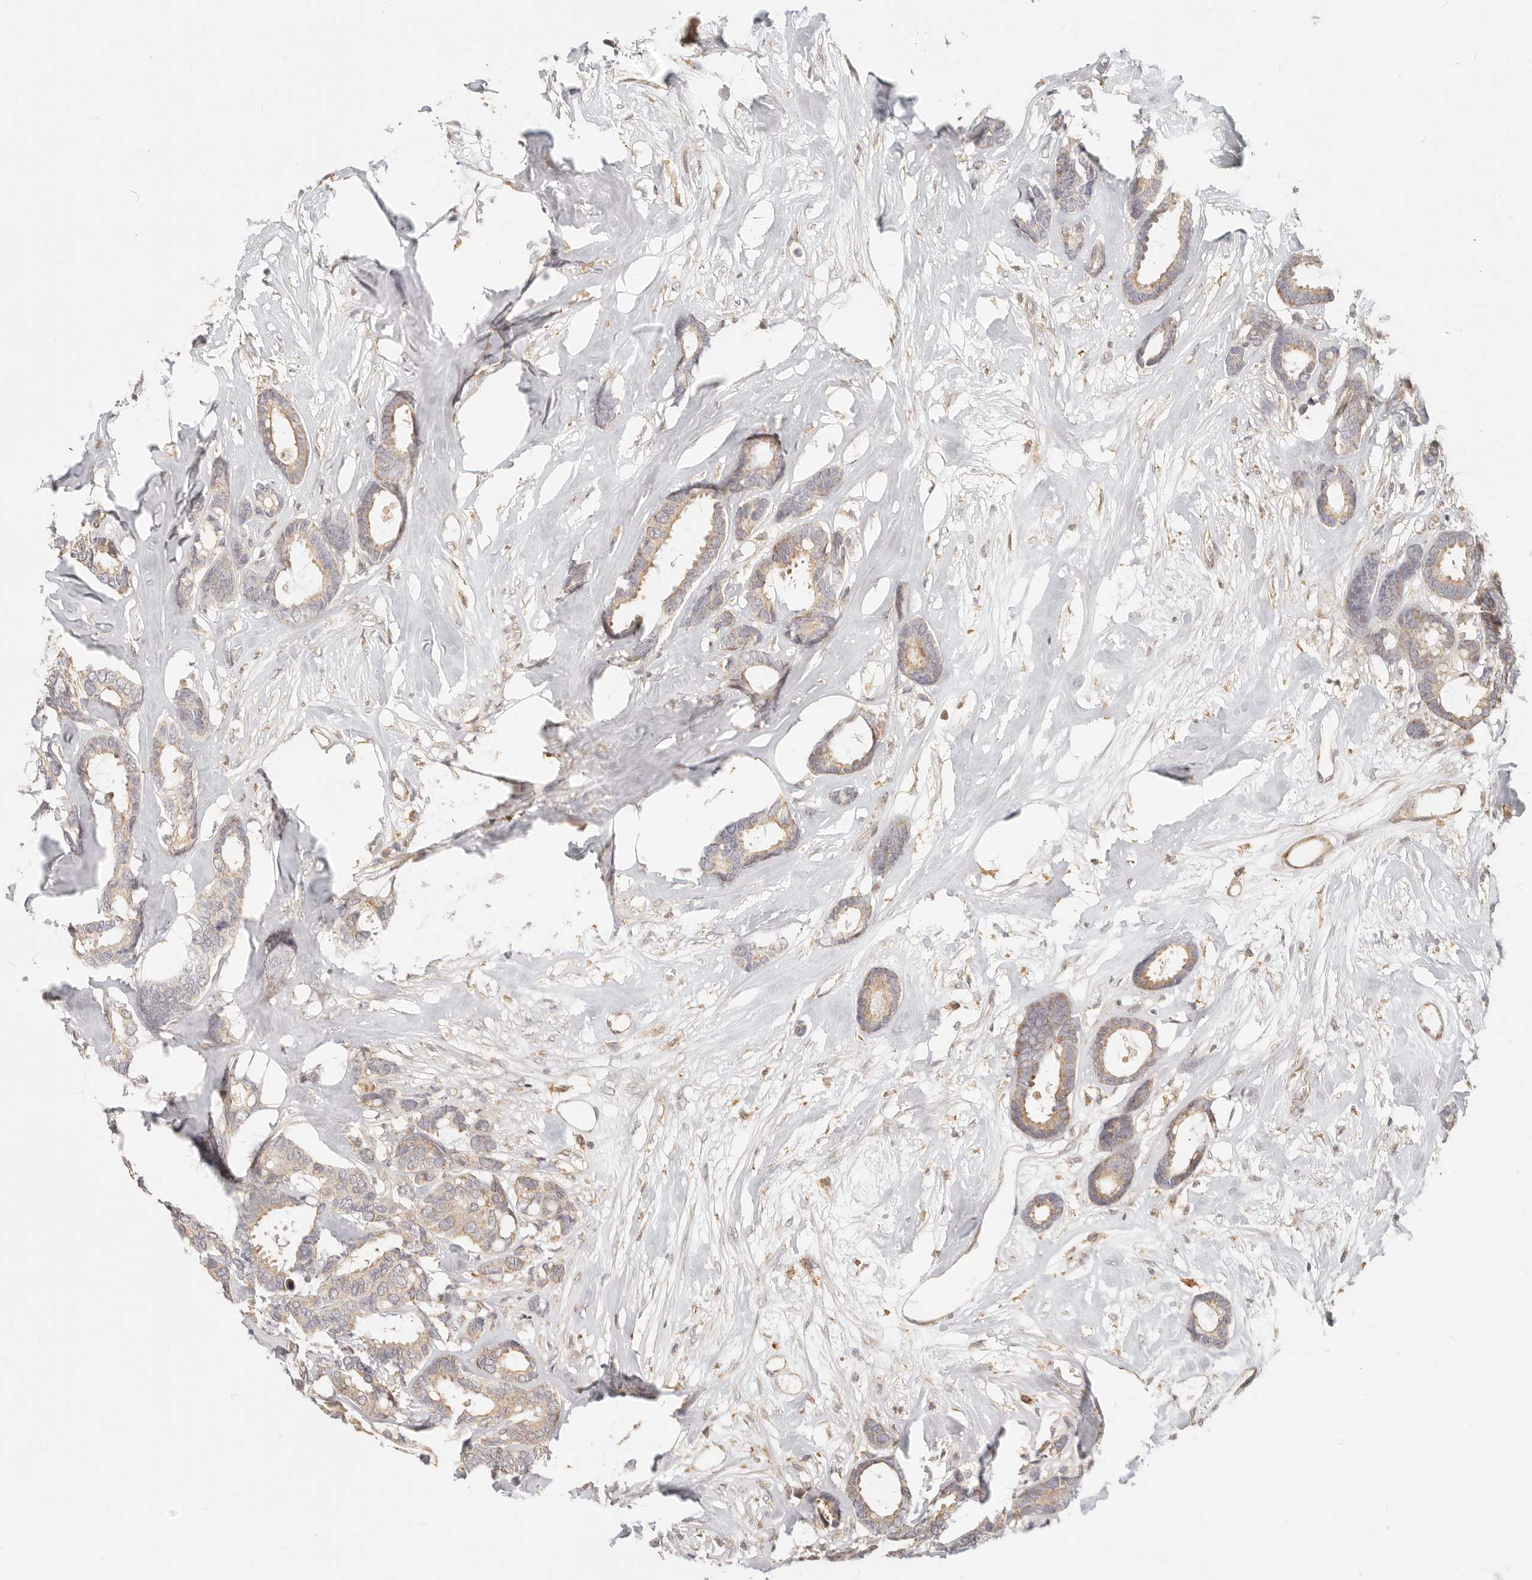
{"staining": {"intensity": "weak", "quantity": ">75%", "location": "cytoplasmic/membranous"}, "tissue": "breast cancer", "cell_type": "Tumor cells", "image_type": "cancer", "snomed": [{"axis": "morphology", "description": "Duct carcinoma"}, {"axis": "topography", "description": "Breast"}], "caption": "DAB (3,3'-diaminobenzidine) immunohistochemical staining of breast cancer shows weak cytoplasmic/membranous protein expression in about >75% of tumor cells.", "gene": "TIMM17A", "patient": {"sex": "female", "age": 87}}